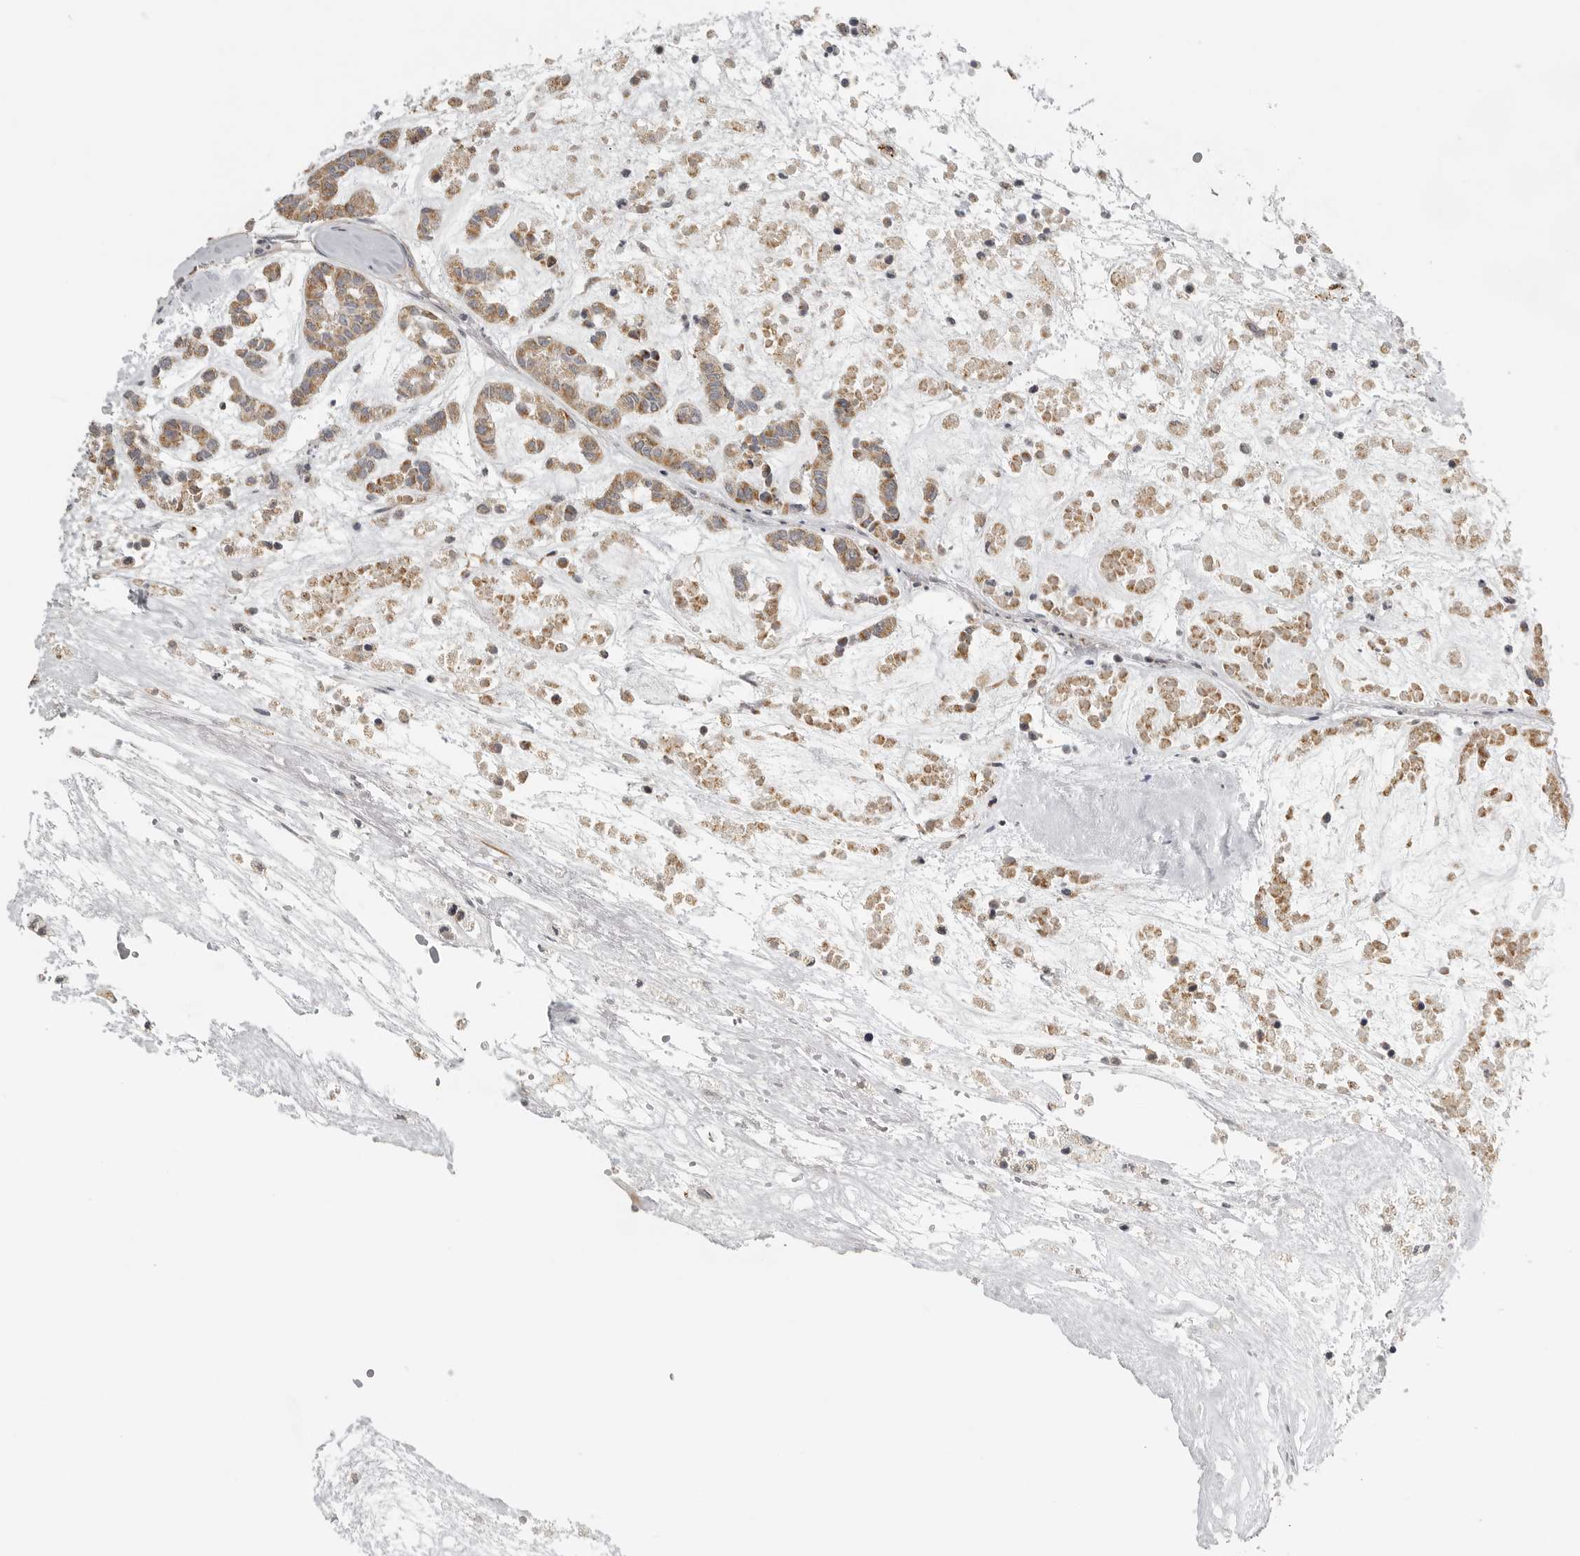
{"staining": {"intensity": "moderate", "quantity": ">75%", "location": "cytoplasmic/membranous"}, "tissue": "head and neck cancer", "cell_type": "Tumor cells", "image_type": "cancer", "snomed": [{"axis": "morphology", "description": "Adenocarcinoma, NOS"}, {"axis": "morphology", "description": "Adenoma, NOS"}, {"axis": "topography", "description": "Head-Neck"}], "caption": "Immunohistochemistry (DAB) staining of head and neck adenoma demonstrates moderate cytoplasmic/membranous protein staining in approximately >75% of tumor cells. (IHC, brightfield microscopy, high magnification).", "gene": "RXFP3", "patient": {"sex": "female", "age": 55}}